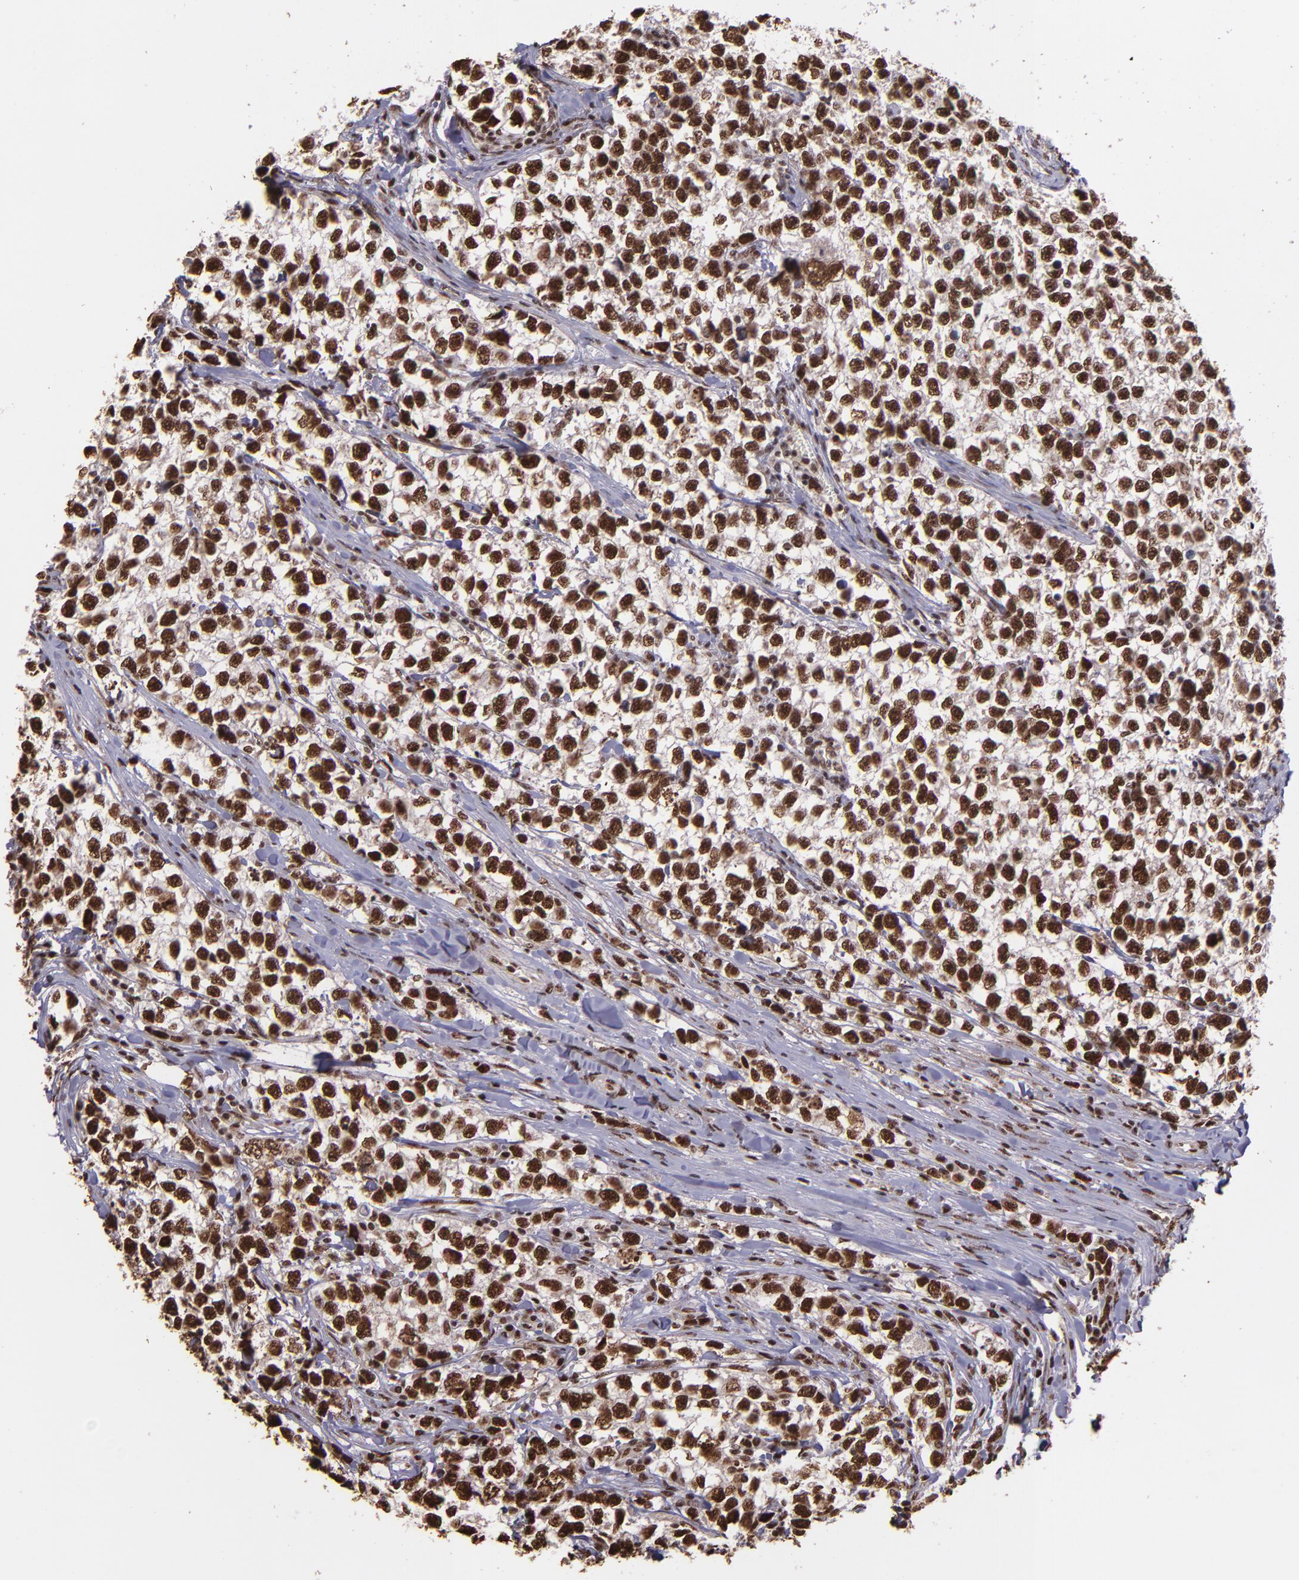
{"staining": {"intensity": "strong", "quantity": ">75%", "location": "nuclear"}, "tissue": "testis cancer", "cell_type": "Tumor cells", "image_type": "cancer", "snomed": [{"axis": "morphology", "description": "Seminoma, NOS"}, {"axis": "morphology", "description": "Carcinoma, Embryonal, NOS"}, {"axis": "topography", "description": "Testis"}], "caption": "A micrograph of testis cancer stained for a protein demonstrates strong nuclear brown staining in tumor cells.", "gene": "PQBP1", "patient": {"sex": "male", "age": 30}}